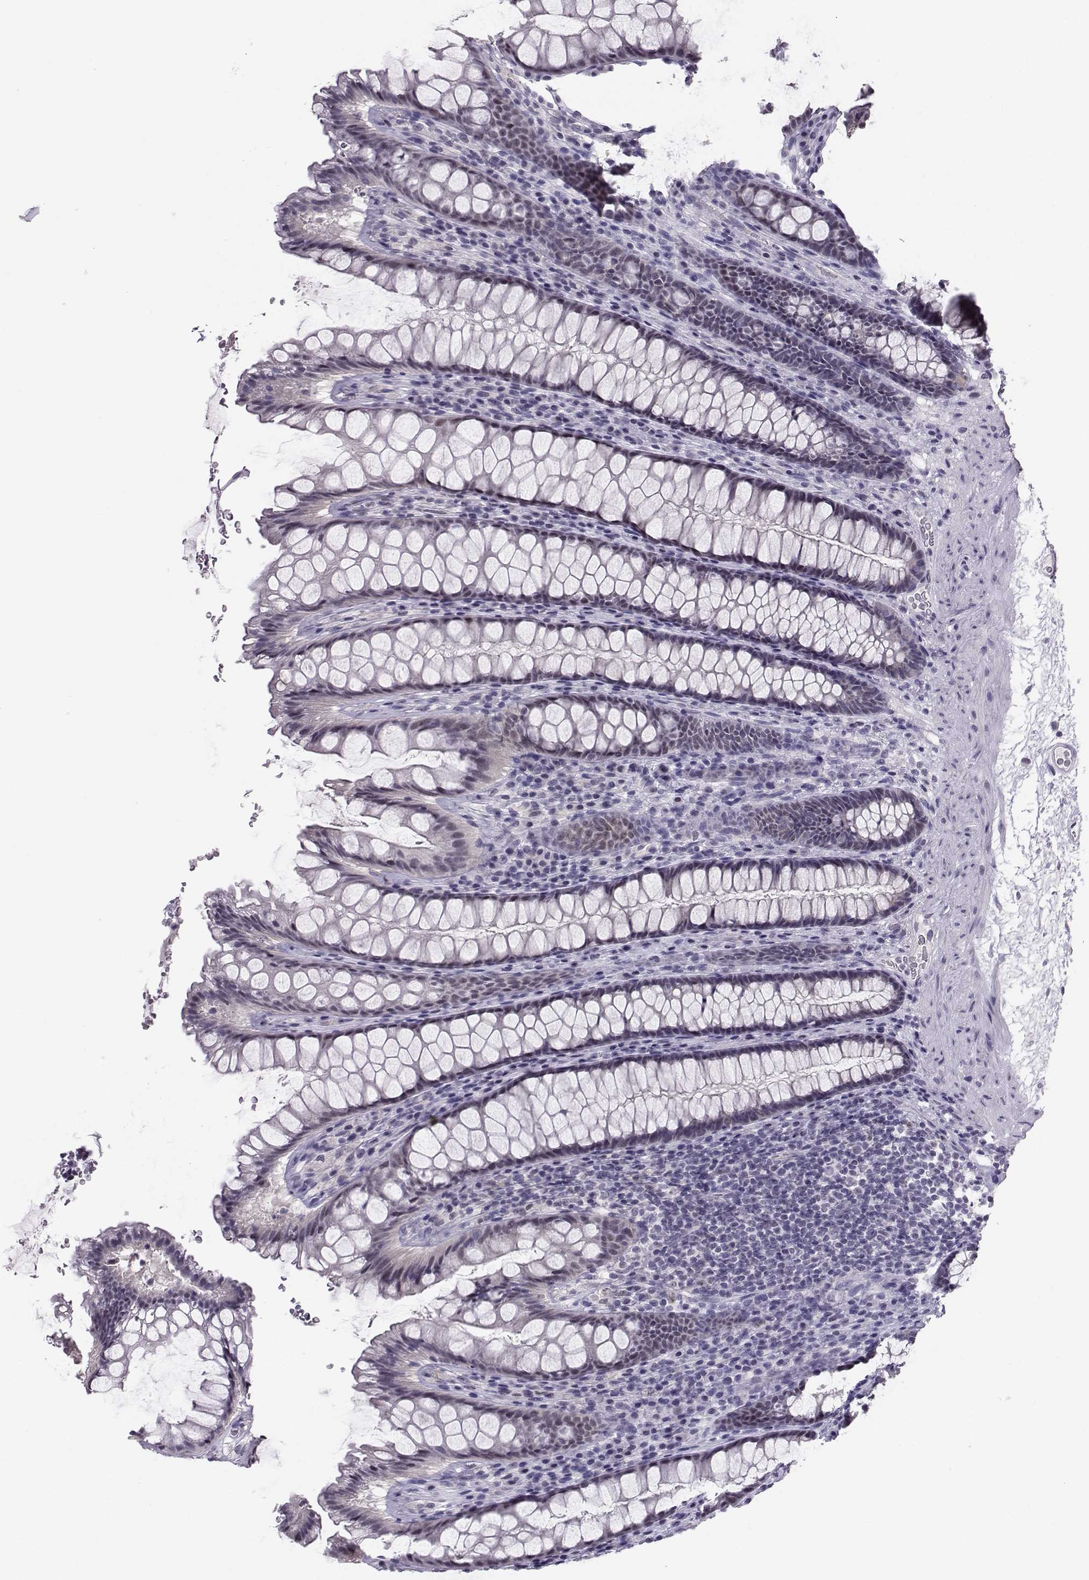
{"staining": {"intensity": "negative", "quantity": "none", "location": "none"}, "tissue": "rectum", "cell_type": "Glandular cells", "image_type": "normal", "snomed": [{"axis": "morphology", "description": "Normal tissue, NOS"}, {"axis": "topography", "description": "Rectum"}], "caption": "Immunohistochemistry (IHC) photomicrograph of normal rectum: rectum stained with DAB reveals no significant protein positivity in glandular cells.", "gene": "DNAAF1", "patient": {"sex": "male", "age": 72}}